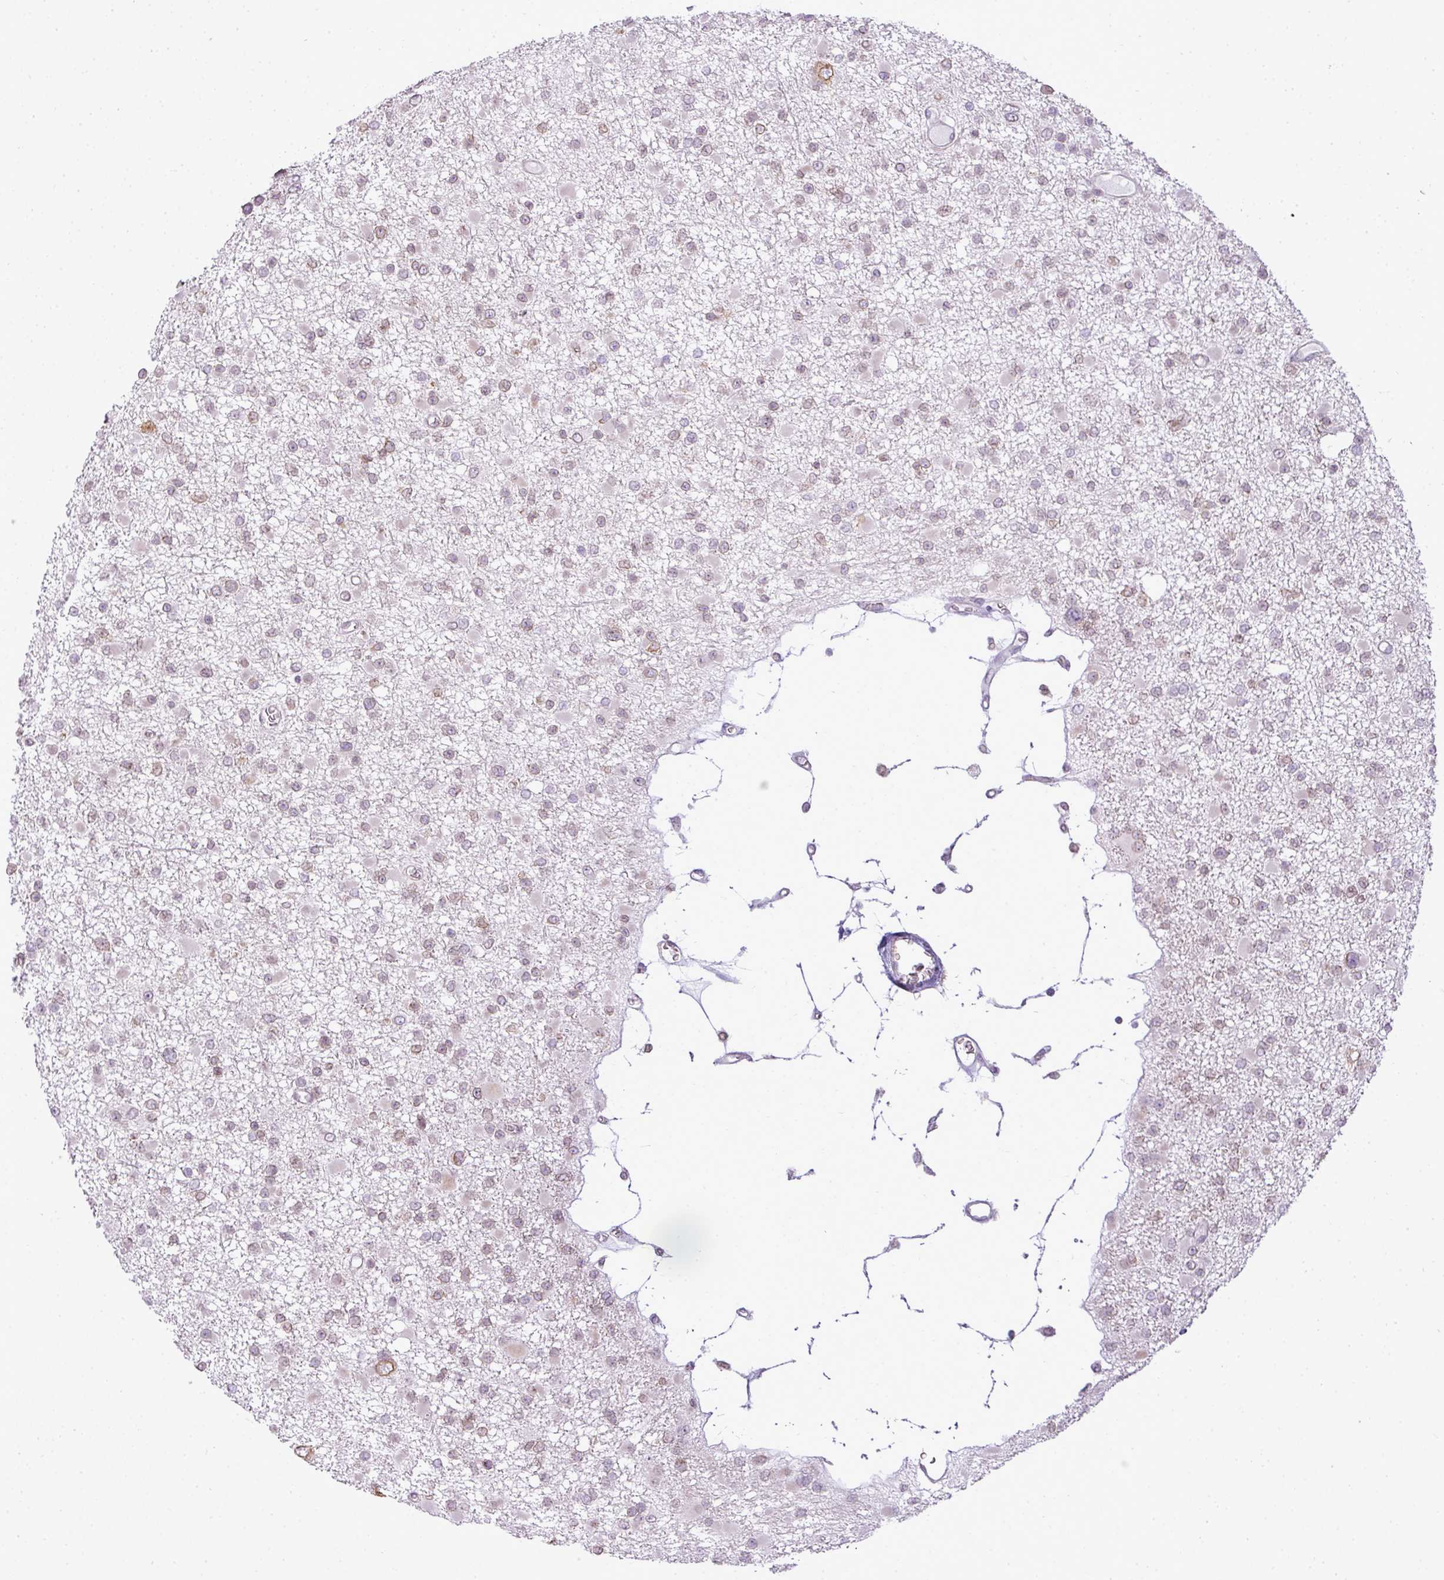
{"staining": {"intensity": "weak", "quantity": "<25%", "location": "nuclear"}, "tissue": "glioma", "cell_type": "Tumor cells", "image_type": "cancer", "snomed": [{"axis": "morphology", "description": "Glioma, malignant, Low grade"}, {"axis": "topography", "description": "Brain"}], "caption": "Tumor cells are negative for protein expression in human malignant glioma (low-grade).", "gene": "COX18", "patient": {"sex": "female", "age": 22}}